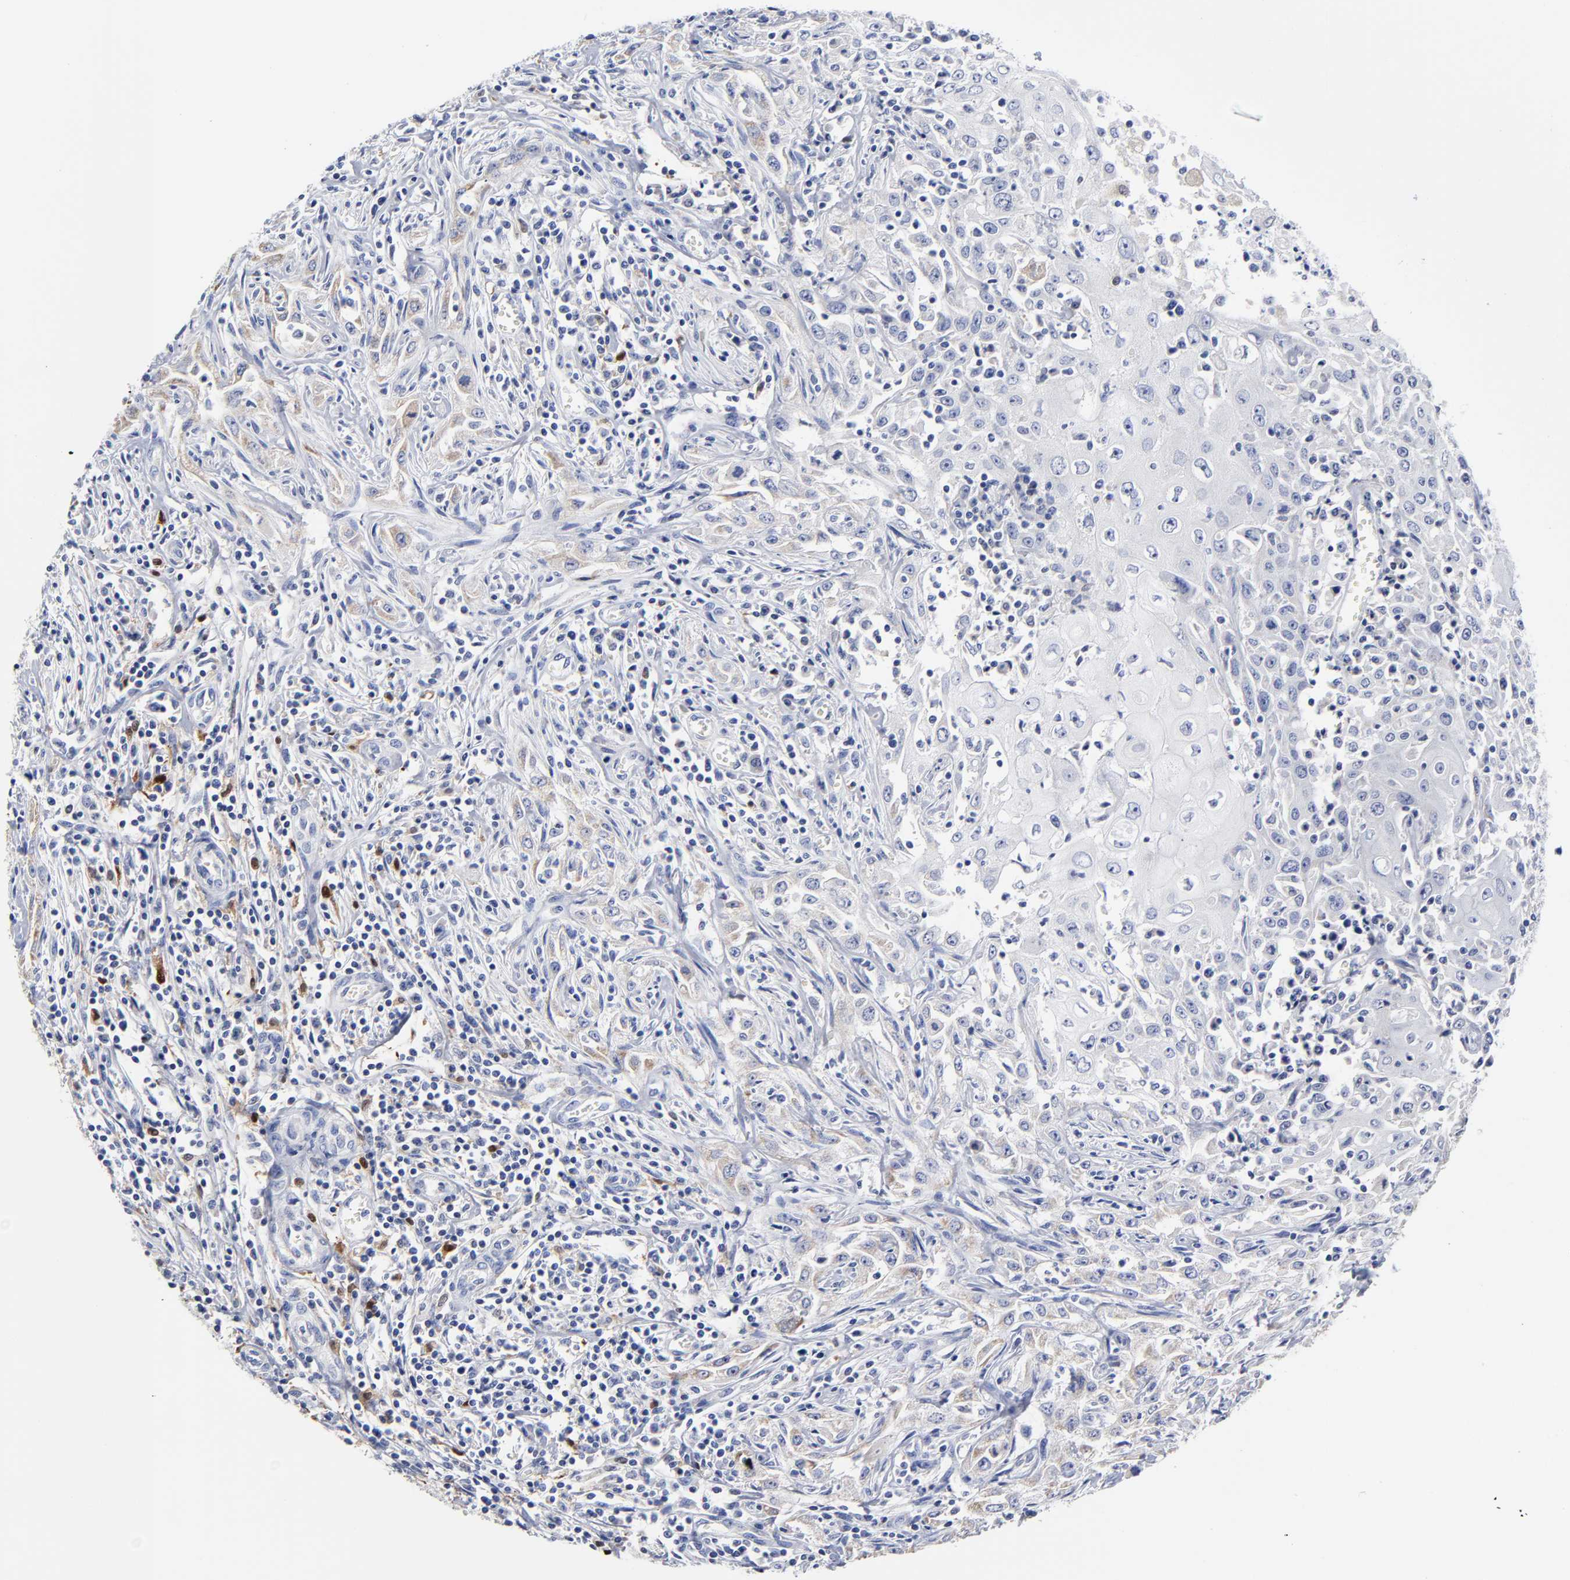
{"staining": {"intensity": "negative", "quantity": "none", "location": "none"}, "tissue": "head and neck cancer", "cell_type": "Tumor cells", "image_type": "cancer", "snomed": [{"axis": "morphology", "description": "Squamous cell carcinoma, NOS"}, {"axis": "topography", "description": "Oral tissue"}, {"axis": "topography", "description": "Head-Neck"}], "caption": "A photomicrograph of head and neck cancer stained for a protein demonstrates no brown staining in tumor cells.", "gene": "PTP4A1", "patient": {"sex": "female", "age": 76}}